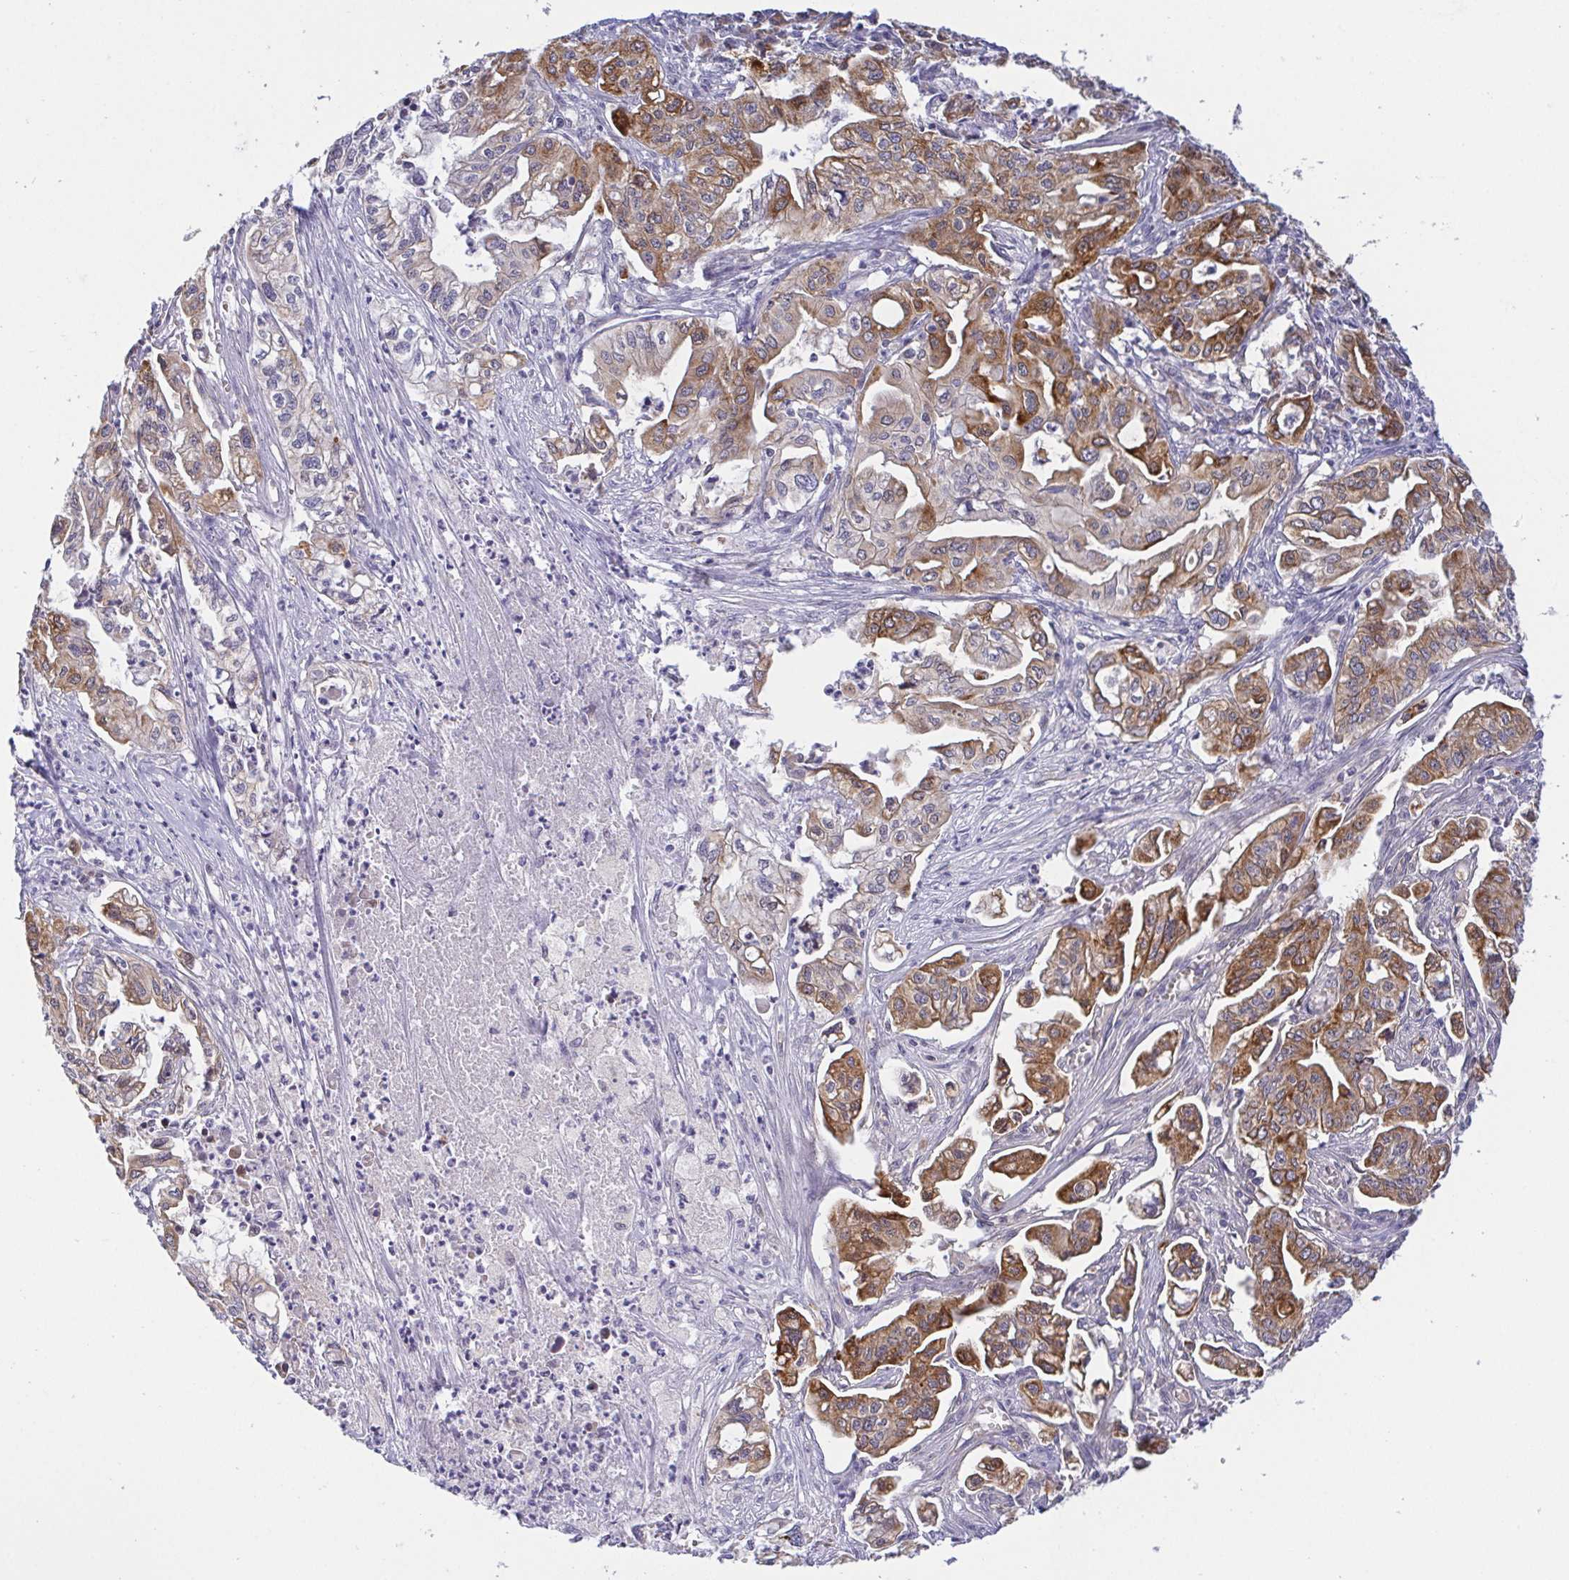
{"staining": {"intensity": "moderate", "quantity": ">75%", "location": "cytoplasmic/membranous"}, "tissue": "pancreatic cancer", "cell_type": "Tumor cells", "image_type": "cancer", "snomed": [{"axis": "morphology", "description": "Adenocarcinoma, NOS"}, {"axis": "topography", "description": "Pancreas"}], "caption": "This histopathology image exhibits IHC staining of human pancreatic adenocarcinoma, with medium moderate cytoplasmic/membranous expression in about >75% of tumor cells.", "gene": "BCL2L1", "patient": {"sex": "male", "age": 68}}